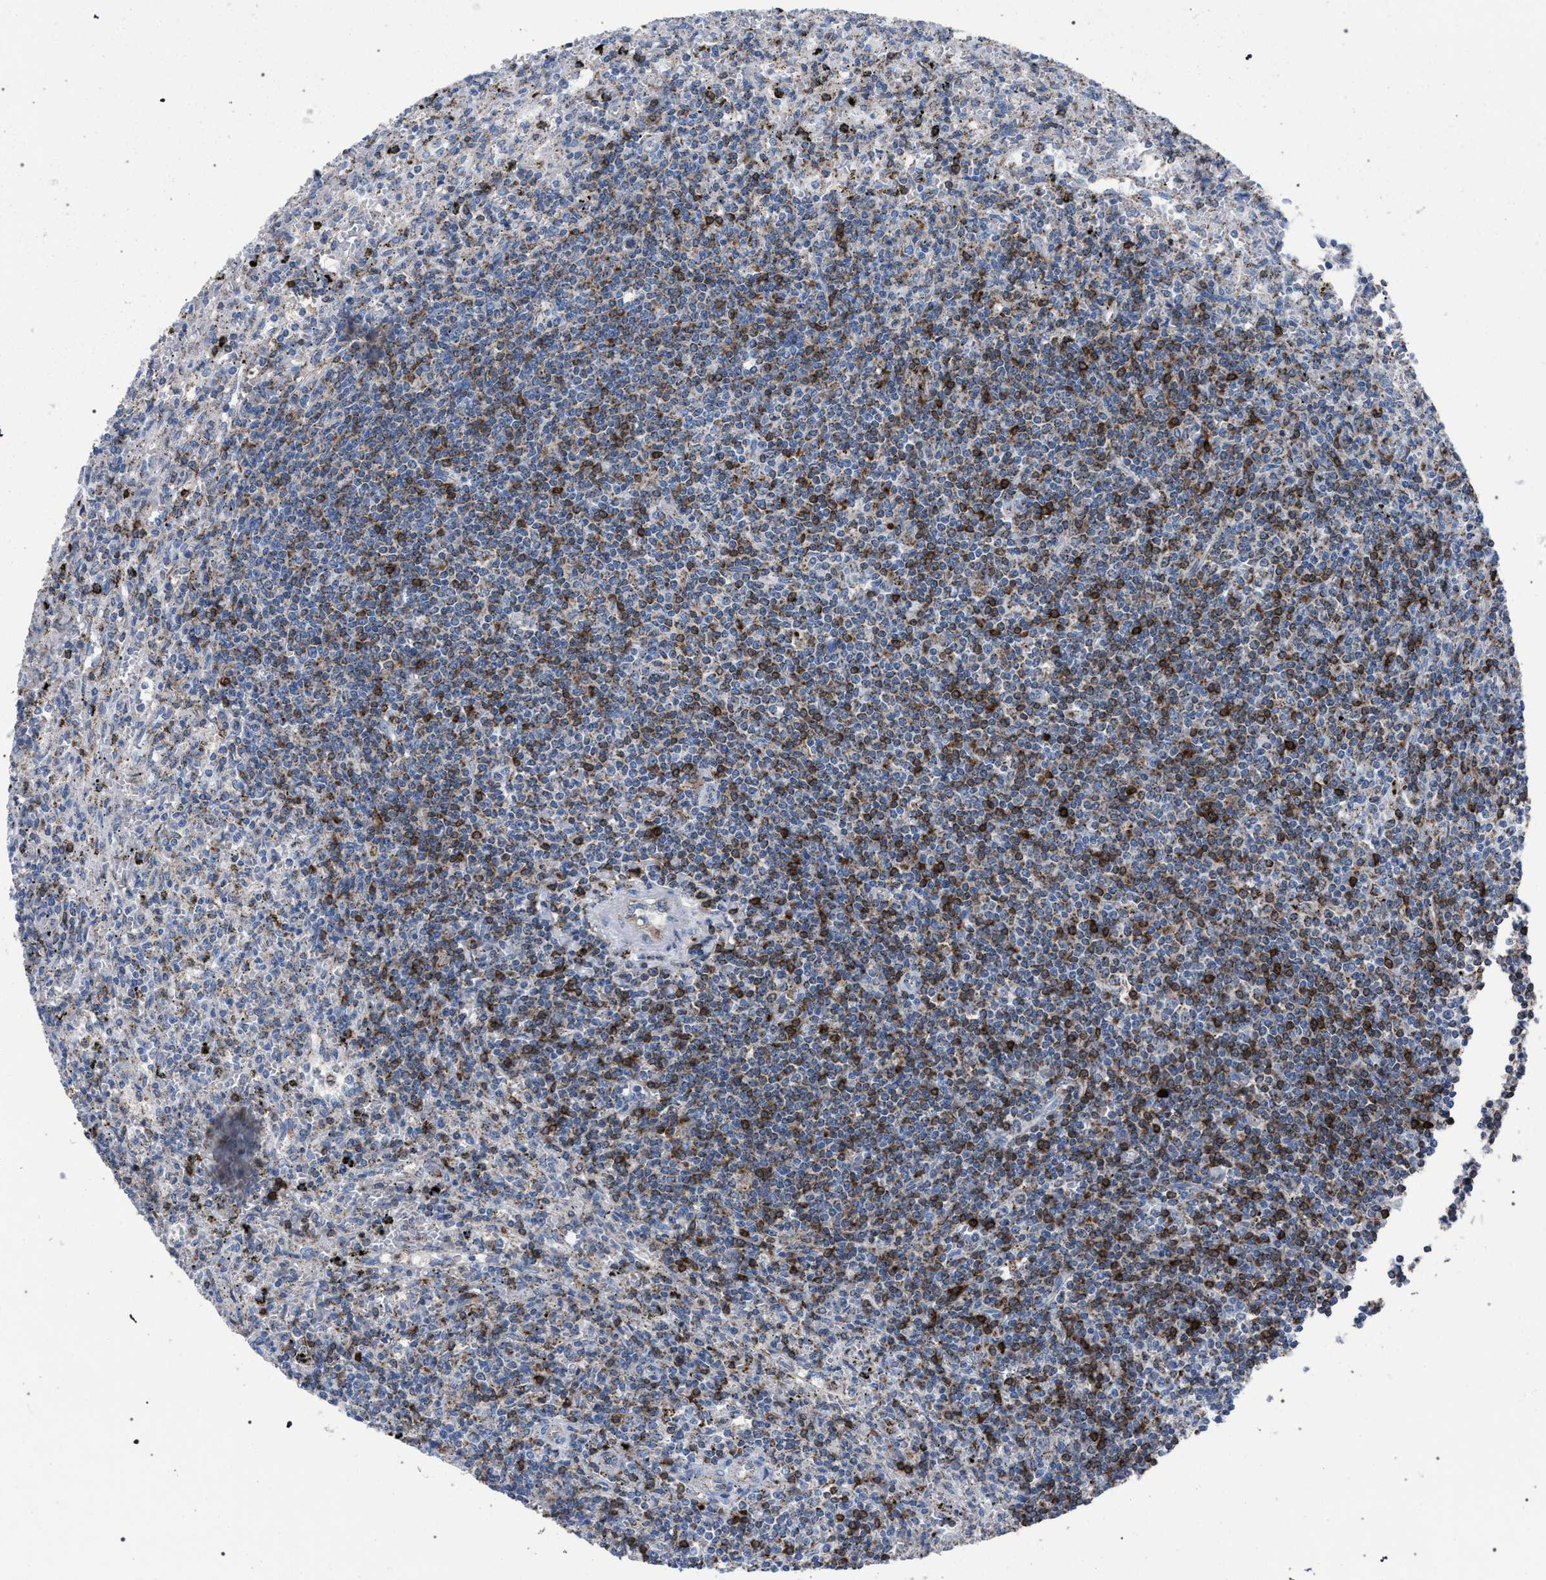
{"staining": {"intensity": "moderate", "quantity": "<25%", "location": "cytoplasmic/membranous"}, "tissue": "lymphoma", "cell_type": "Tumor cells", "image_type": "cancer", "snomed": [{"axis": "morphology", "description": "Malignant lymphoma, non-Hodgkin's type, Low grade"}, {"axis": "topography", "description": "Spleen"}], "caption": "Tumor cells display low levels of moderate cytoplasmic/membranous expression in approximately <25% of cells in human low-grade malignant lymphoma, non-Hodgkin's type.", "gene": "HSD17B4", "patient": {"sex": "male", "age": 76}}